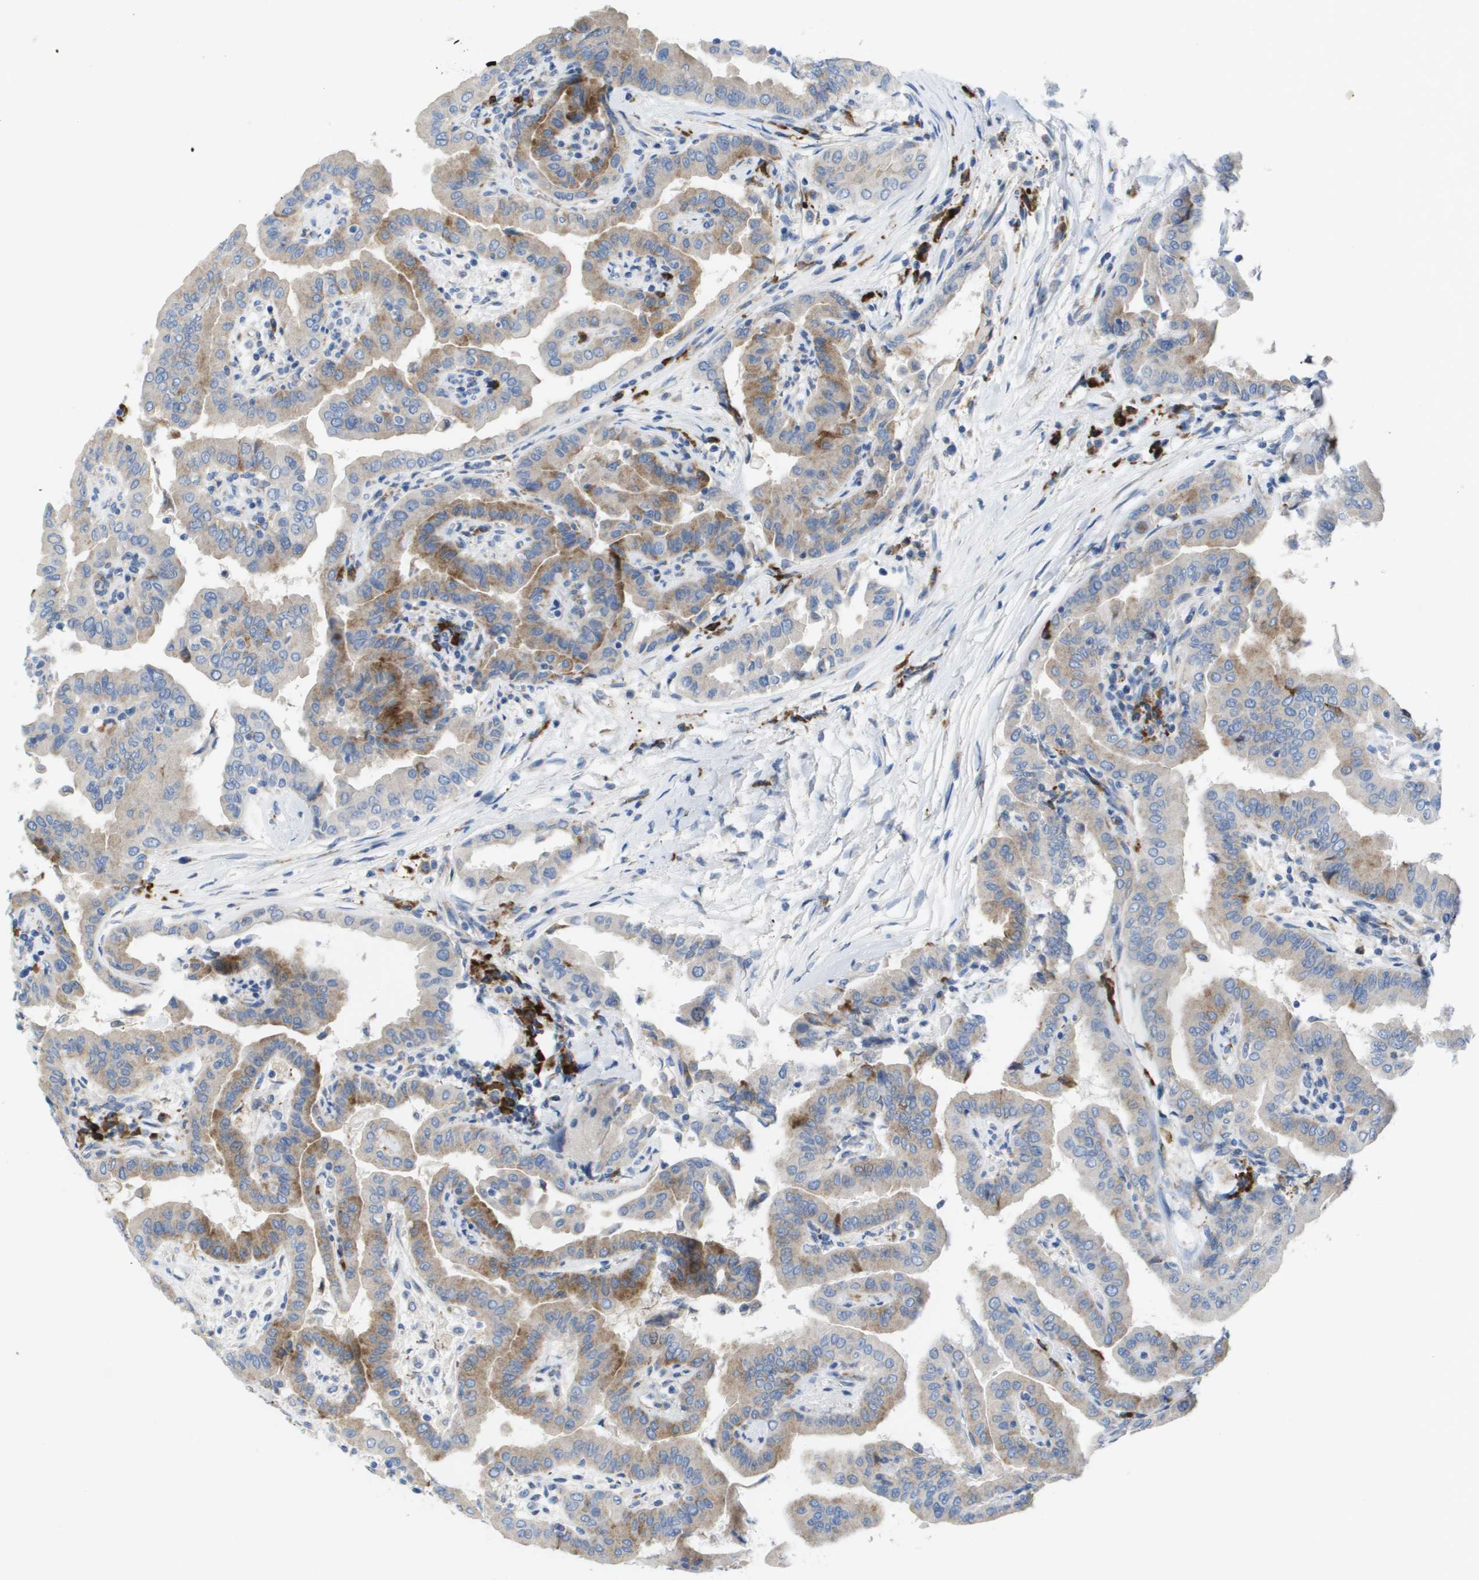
{"staining": {"intensity": "moderate", "quantity": "25%-75%", "location": "cytoplasmic/membranous"}, "tissue": "thyroid cancer", "cell_type": "Tumor cells", "image_type": "cancer", "snomed": [{"axis": "morphology", "description": "Papillary adenocarcinoma, NOS"}, {"axis": "topography", "description": "Thyroid gland"}], "caption": "Protein staining shows moderate cytoplasmic/membranous staining in approximately 25%-75% of tumor cells in thyroid cancer.", "gene": "CD3G", "patient": {"sex": "male", "age": 33}}